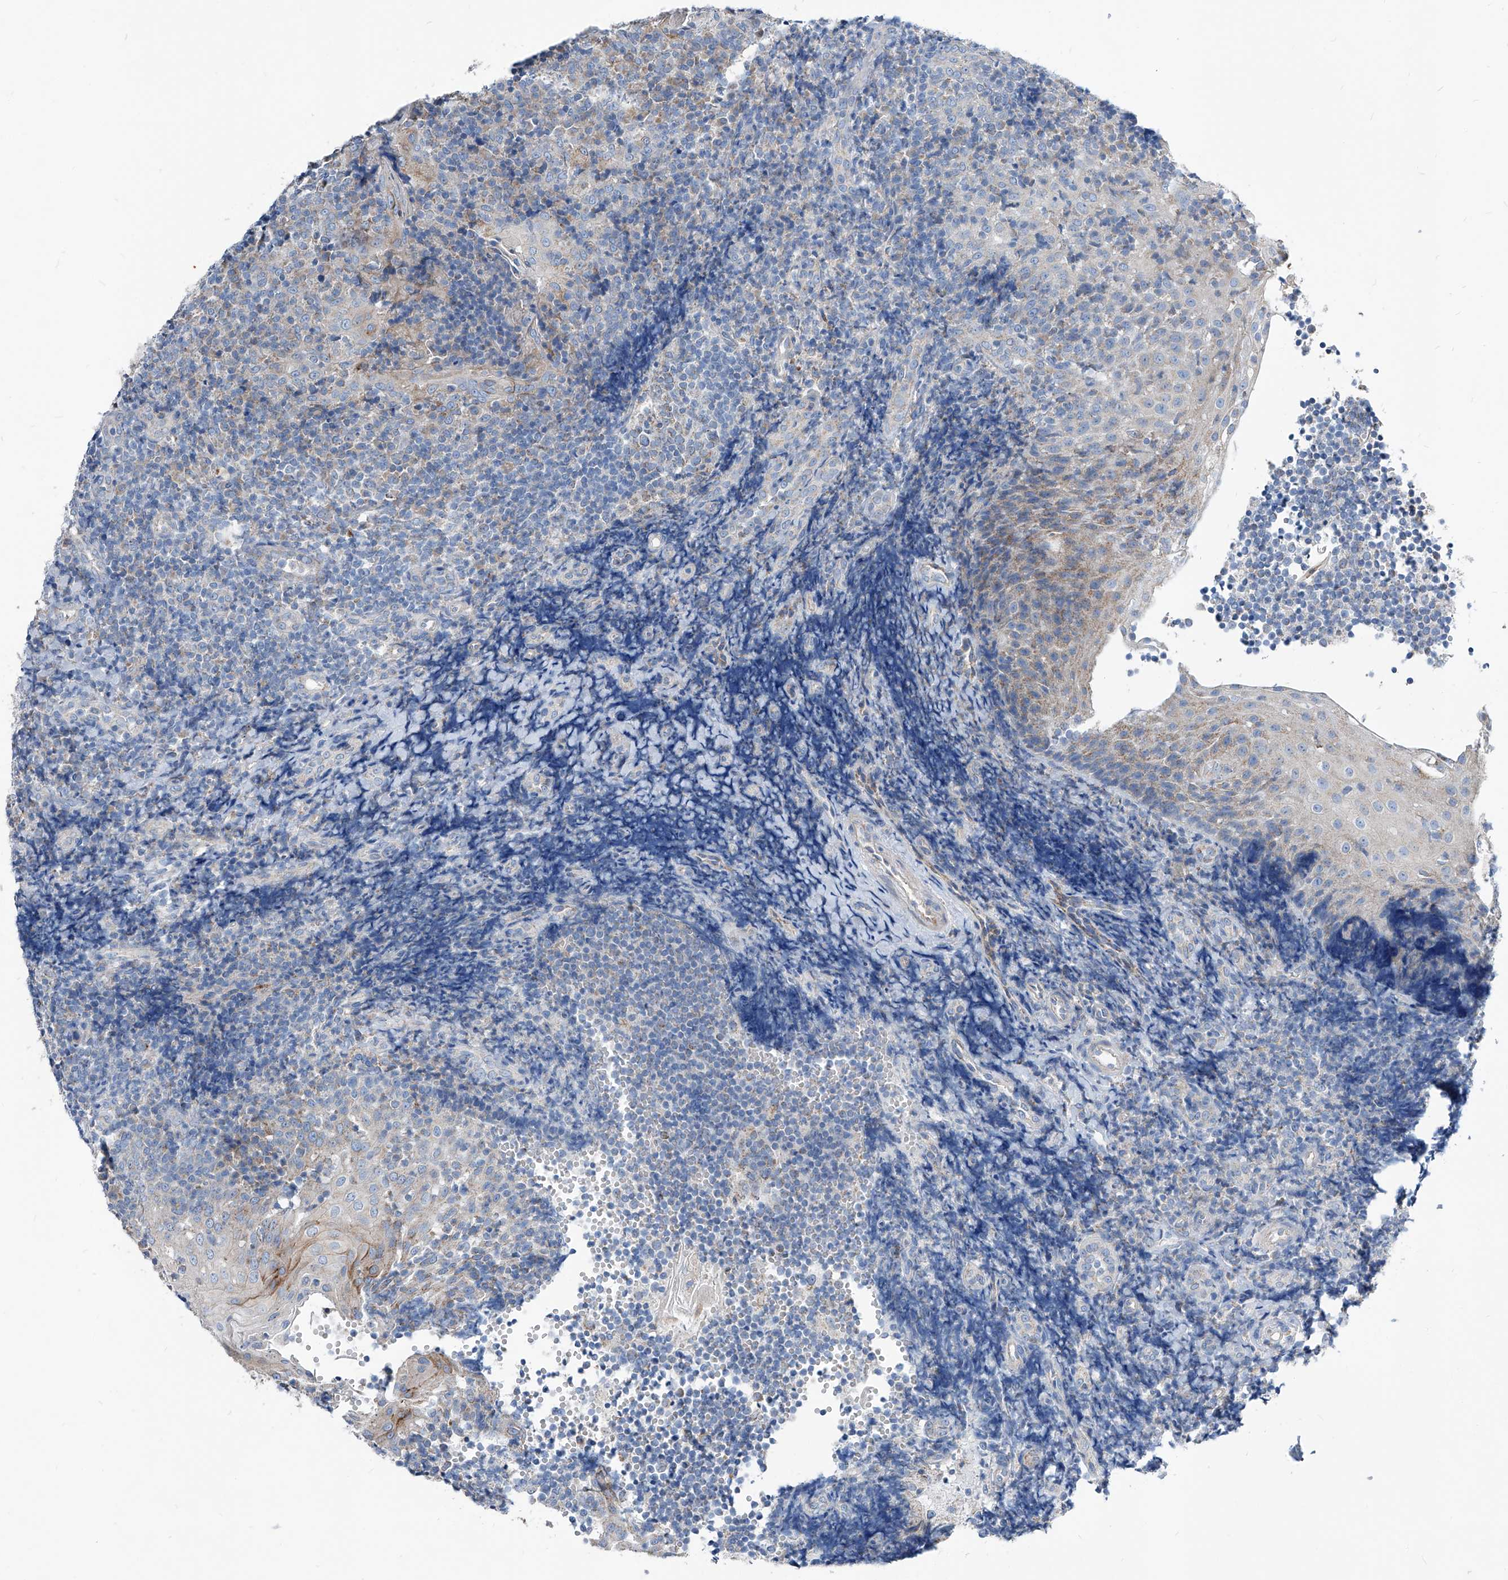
{"staining": {"intensity": "weak", "quantity": "<25%", "location": "cytoplasmic/membranous"}, "tissue": "tonsil", "cell_type": "Germinal center cells", "image_type": "normal", "snomed": [{"axis": "morphology", "description": "Normal tissue, NOS"}, {"axis": "topography", "description": "Tonsil"}], "caption": "Immunohistochemistry micrograph of normal tonsil stained for a protein (brown), which reveals no positivity in germinal center cells.", "gene": "AGPS", "patient": {"sex": "female", "age": 40}}